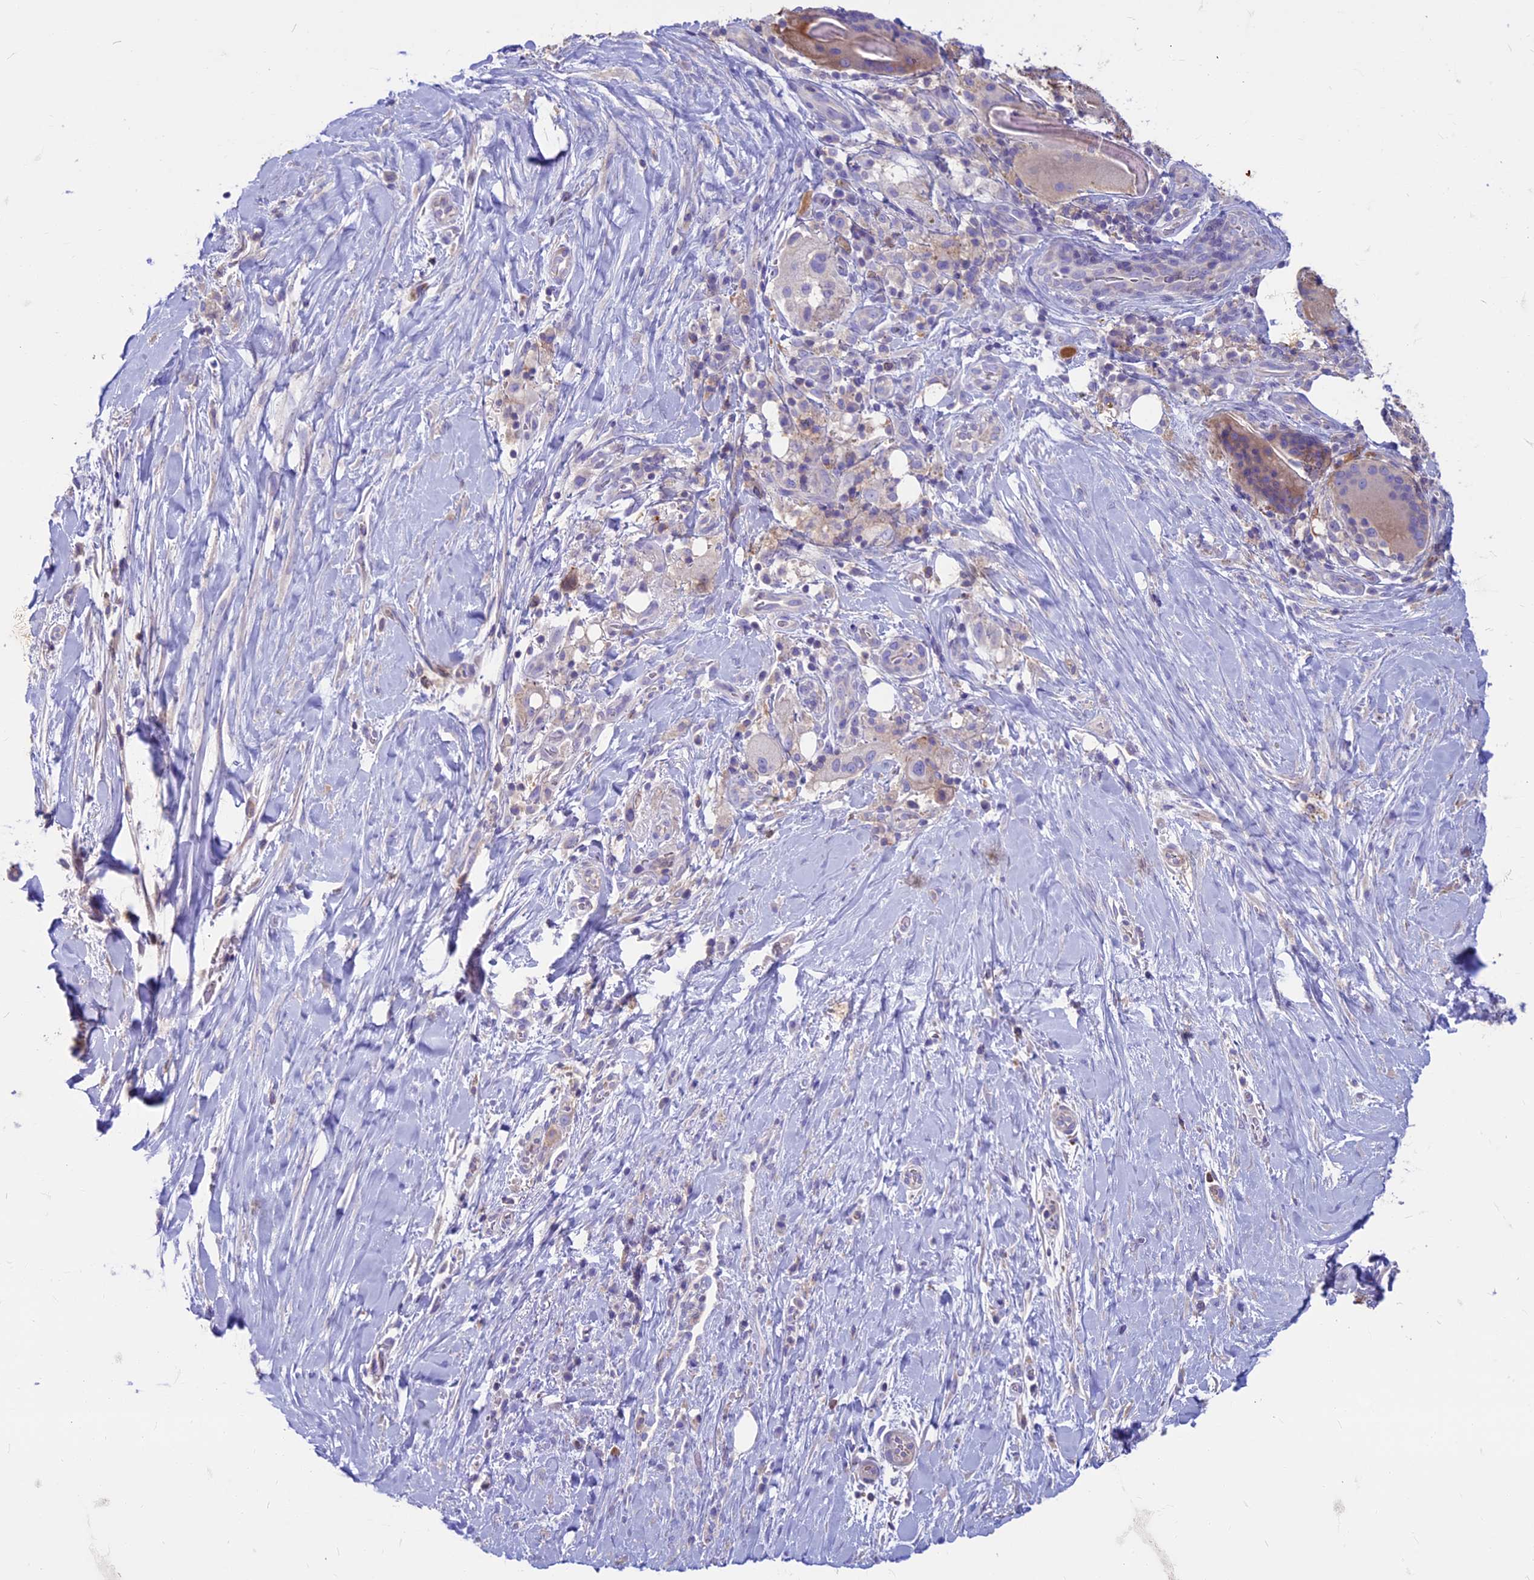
{"staining": {"intensity": "weak", "quantity": "<25%", "location": "cytoplasmic/membranous"}, "tissue": "pancreatic cancer", "cell_type": "Tumor cells", "image_type": "cancer", "snomed": [{"axis": "morphology", "description": "Adenocarcinoma, NOS"}, {"axis": "topography", "description": "Pancreas"}], "caption": "Protein analysis of adenocarcinoma (pancreatic) shows no significant expression in tumor cells.", "gene": "CDAN1", "patient": {"sex": "male", "age": 58}}